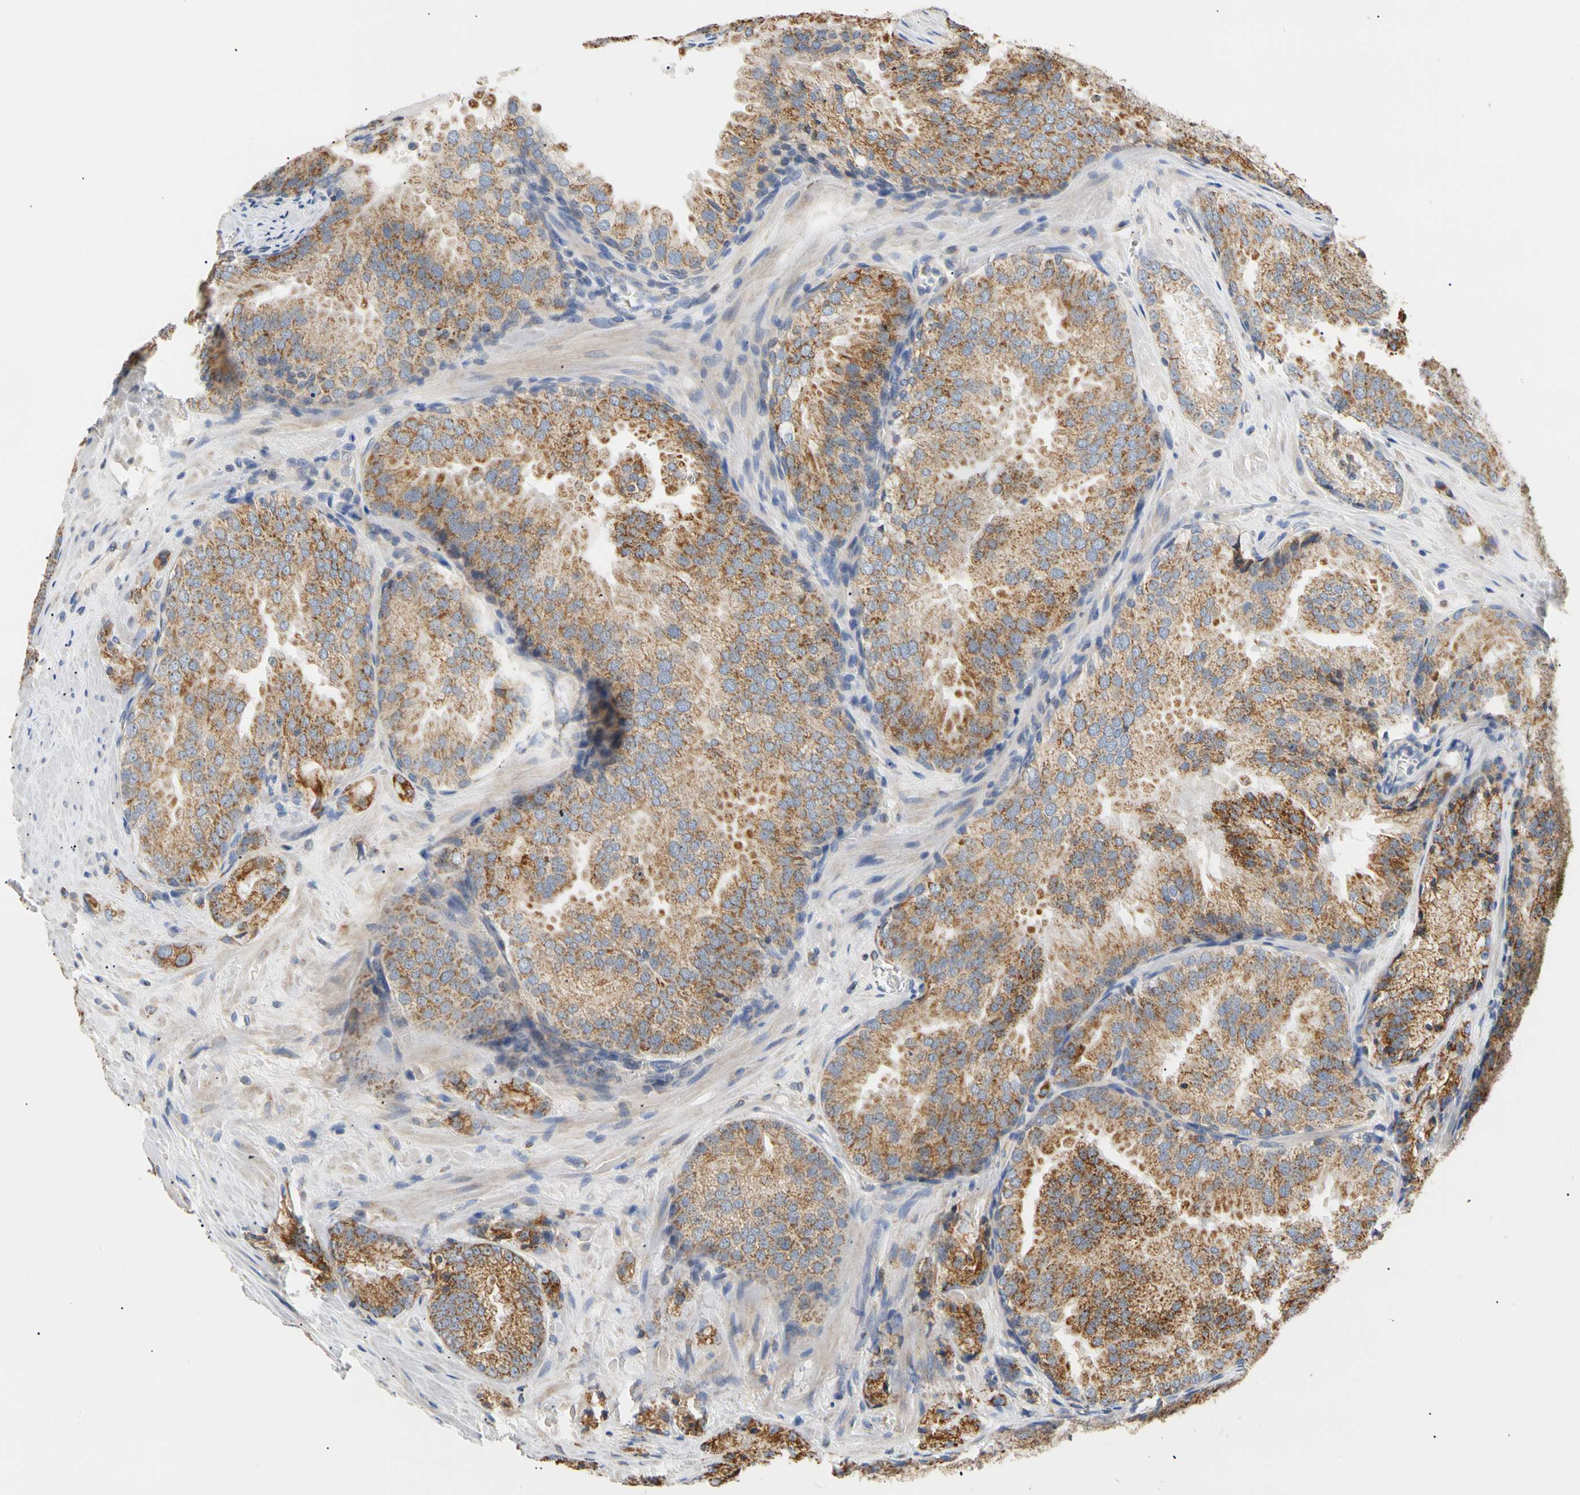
{"staining": {"intensity": "moderate", "quantity": ">75%", "location": "cytoplasmic/membranous"}, "tissue": "prostate cancer", "cell_type": "Tumor cells", "image_type": "cancer", "snomed": [{"axis": "morphology", "description": "Adenocarcinoma, High grade"}, {"axis": "topography", "description": "Prostate"}], "caption": "Prostate cancer stained with immunohistochemistry (IHC) shows moderate cytoplasmic/membranous staining in about >75% of tumor cells.", "gene": "PLGRKT", "patient": {"sex": "male", "age": 64}}